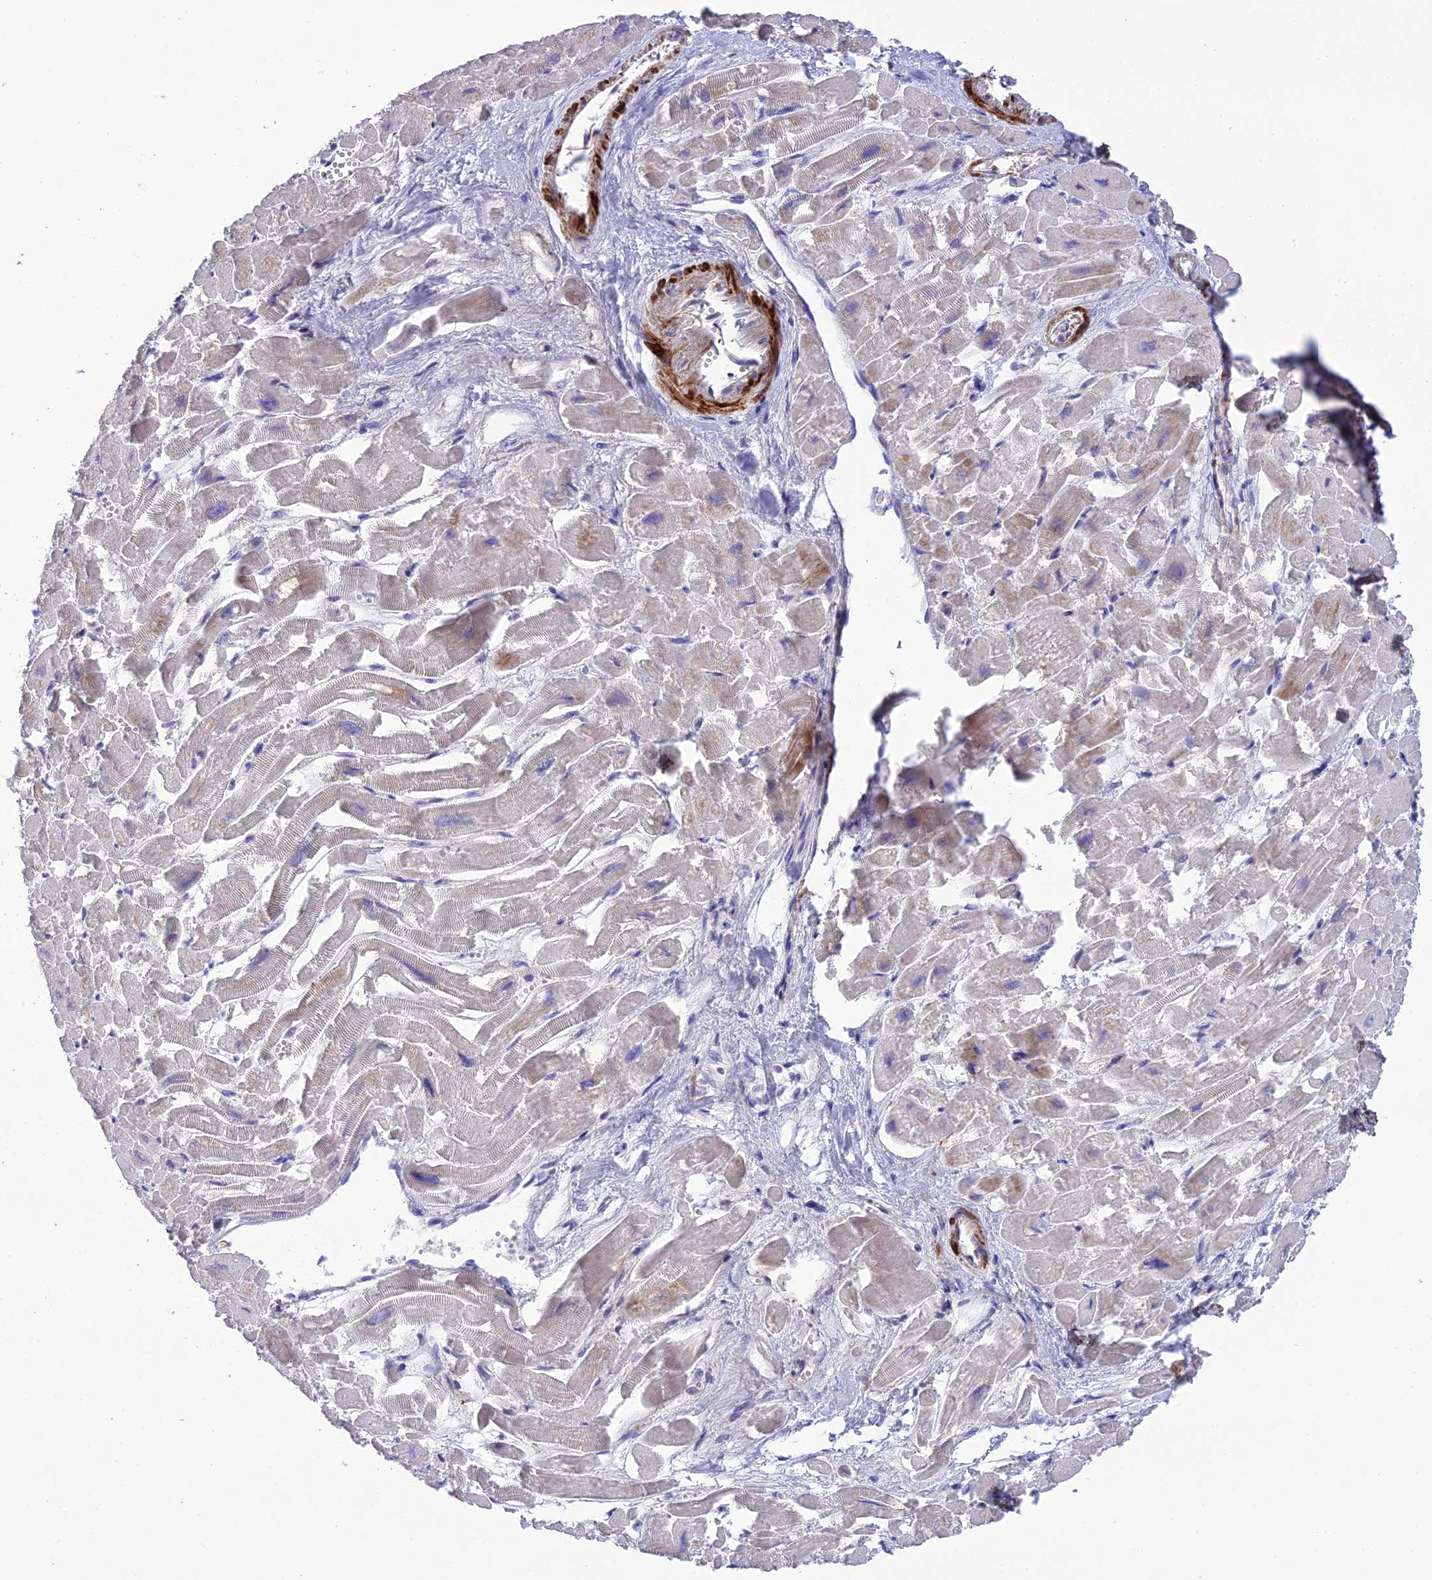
{"staining": {"intensity": "weak", "quantity": "<25%", "location": "cytoplasmic/membranous"}, "tissue": "heart muscle", "cell_type": "Cardiomyocytes", "image_type": "normal", "snomed": [{"axis": "morphology", "description": "Normal tissue, NOS"}, {"axis": "topography", "description": "Heart"}], "caption": "A high-resolution micrograph shows IHC staining of normal heart muscle, which reveals no significant expression in cardiomyocytes.", "gene": "FRA10AC1", "patient": {"sex": "male", "age": 54}}